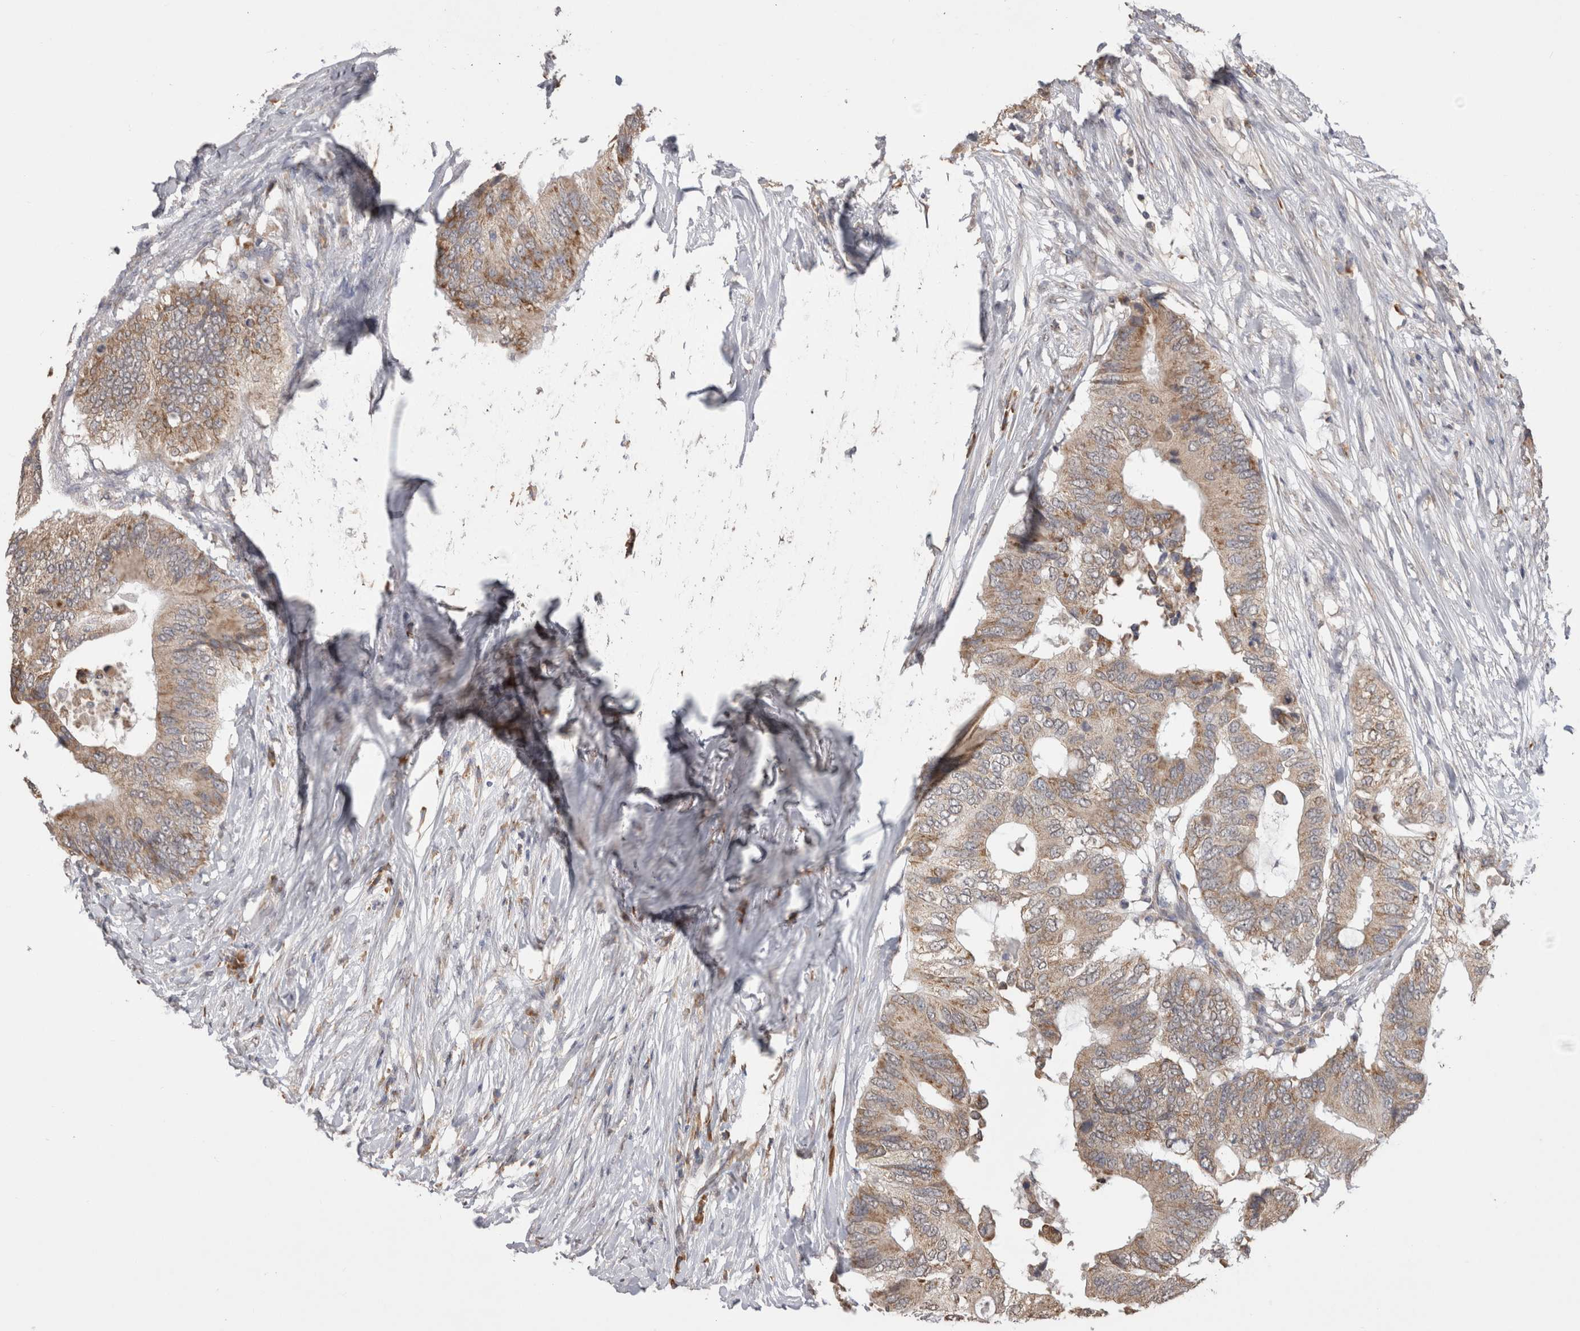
{"staining": {"intensity": "weak", "quantity": ">75%", "location": "cytoplasmic/membranous"}, "tissue": "colorectal cancer", "cell_type": "Tumor cells", "image_type": "cancer", "snomed": [{"axis": "morphology", "description": "Adenocarcinoma, NOS"}, {"axis": "topography", "description": "Colon"}], "caption": "There is low levels of weak cytoplasmic/membranous staining in tumor cells of adenocarcinoma (colorectal), as demonstrated by immunohistochemical staining (brown color).", "gene": "NOMO1", "patient": {"sex": "male", "age": 71}}